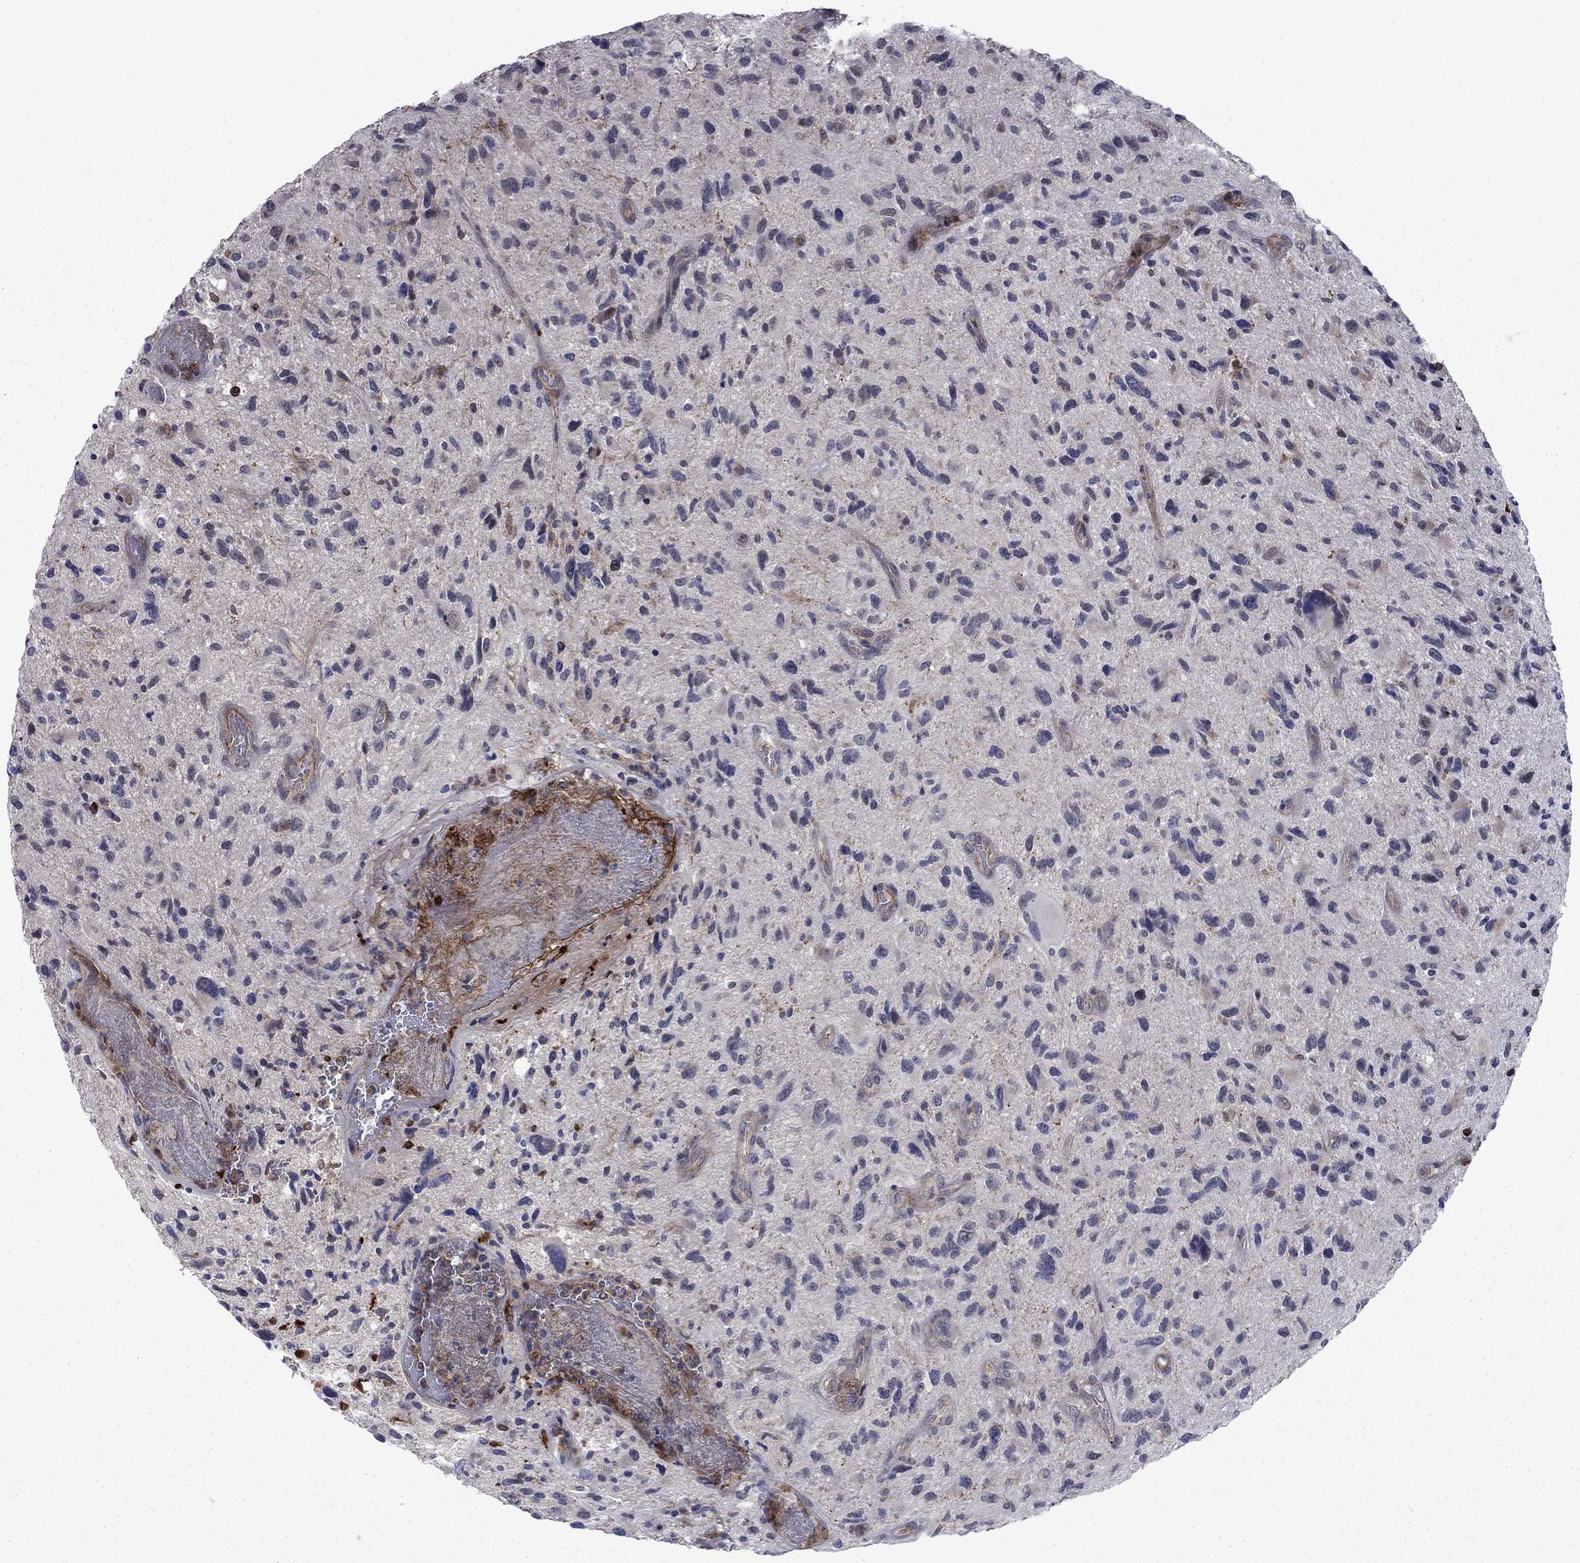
{"staining": {"intensity": "negative", "quantity": "none", "location": "none"}, "tissue": "glioma", "cell_type": "Tumor cells", "image_type": "cancer", "snomed": [{"axis": "morphology", "description": "Glioma, malignant, NOS"}, {"axis": "morphology", "description": "Glioma, malignant, High grade"}, {"axis": "topography", "description": "Brain"}], "caption": "Tumor cells show no significant protein positivity in high-grade glioma (malignant). The staining is performed using DAB brown chromogen with nuclei counter-stained in using hematoxylin.", "gene": "DOP1B", "patient": {"sex": "female", "age": 71}}